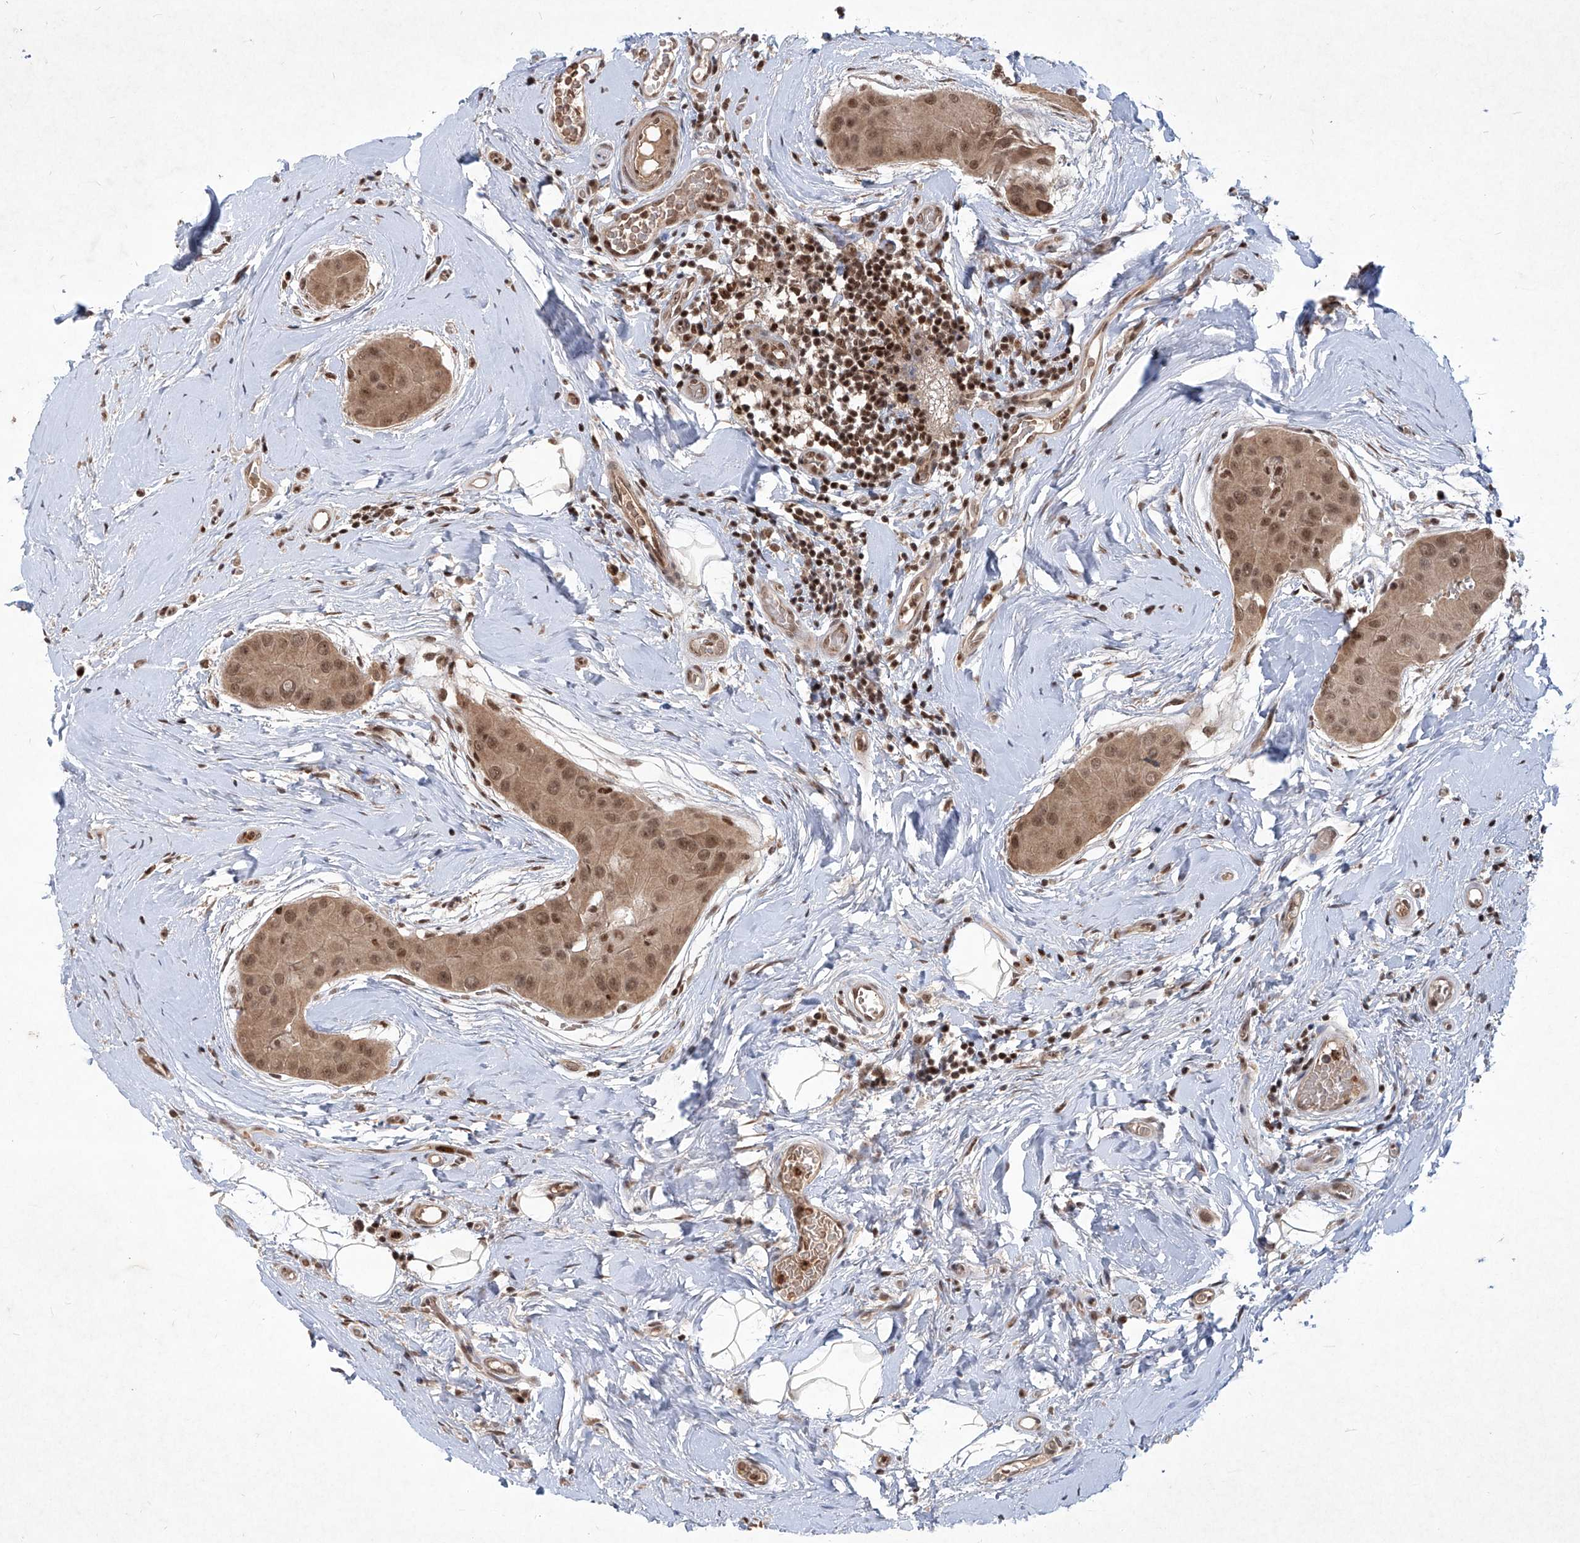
{"staining": {"intensity": "moderate", "quantity": ">75%", "location": "cytoplasmic/membranous,nuclear"}, "tissue": "thyroid cancer", "cell_type": "Tumor cells", "image_type": "cancer", "snomed": [{"axis": "morphology", "description": "Papillary adenocarcinoma, NOS"}, {"axis": "topography", "description": "Thyroid gland"}], "caption": "Immunohistochemistry photomicrograph of human thyroid cancer (papillary adenocarcinoma) stained for a protein (brown), which demonstrates medium levels of moderate cytoplasmic/membranous and nuclear positivity in about >75% of tumor cells.", "gene": "IRF2", "patient": {"sex": "male", "age": 33}}